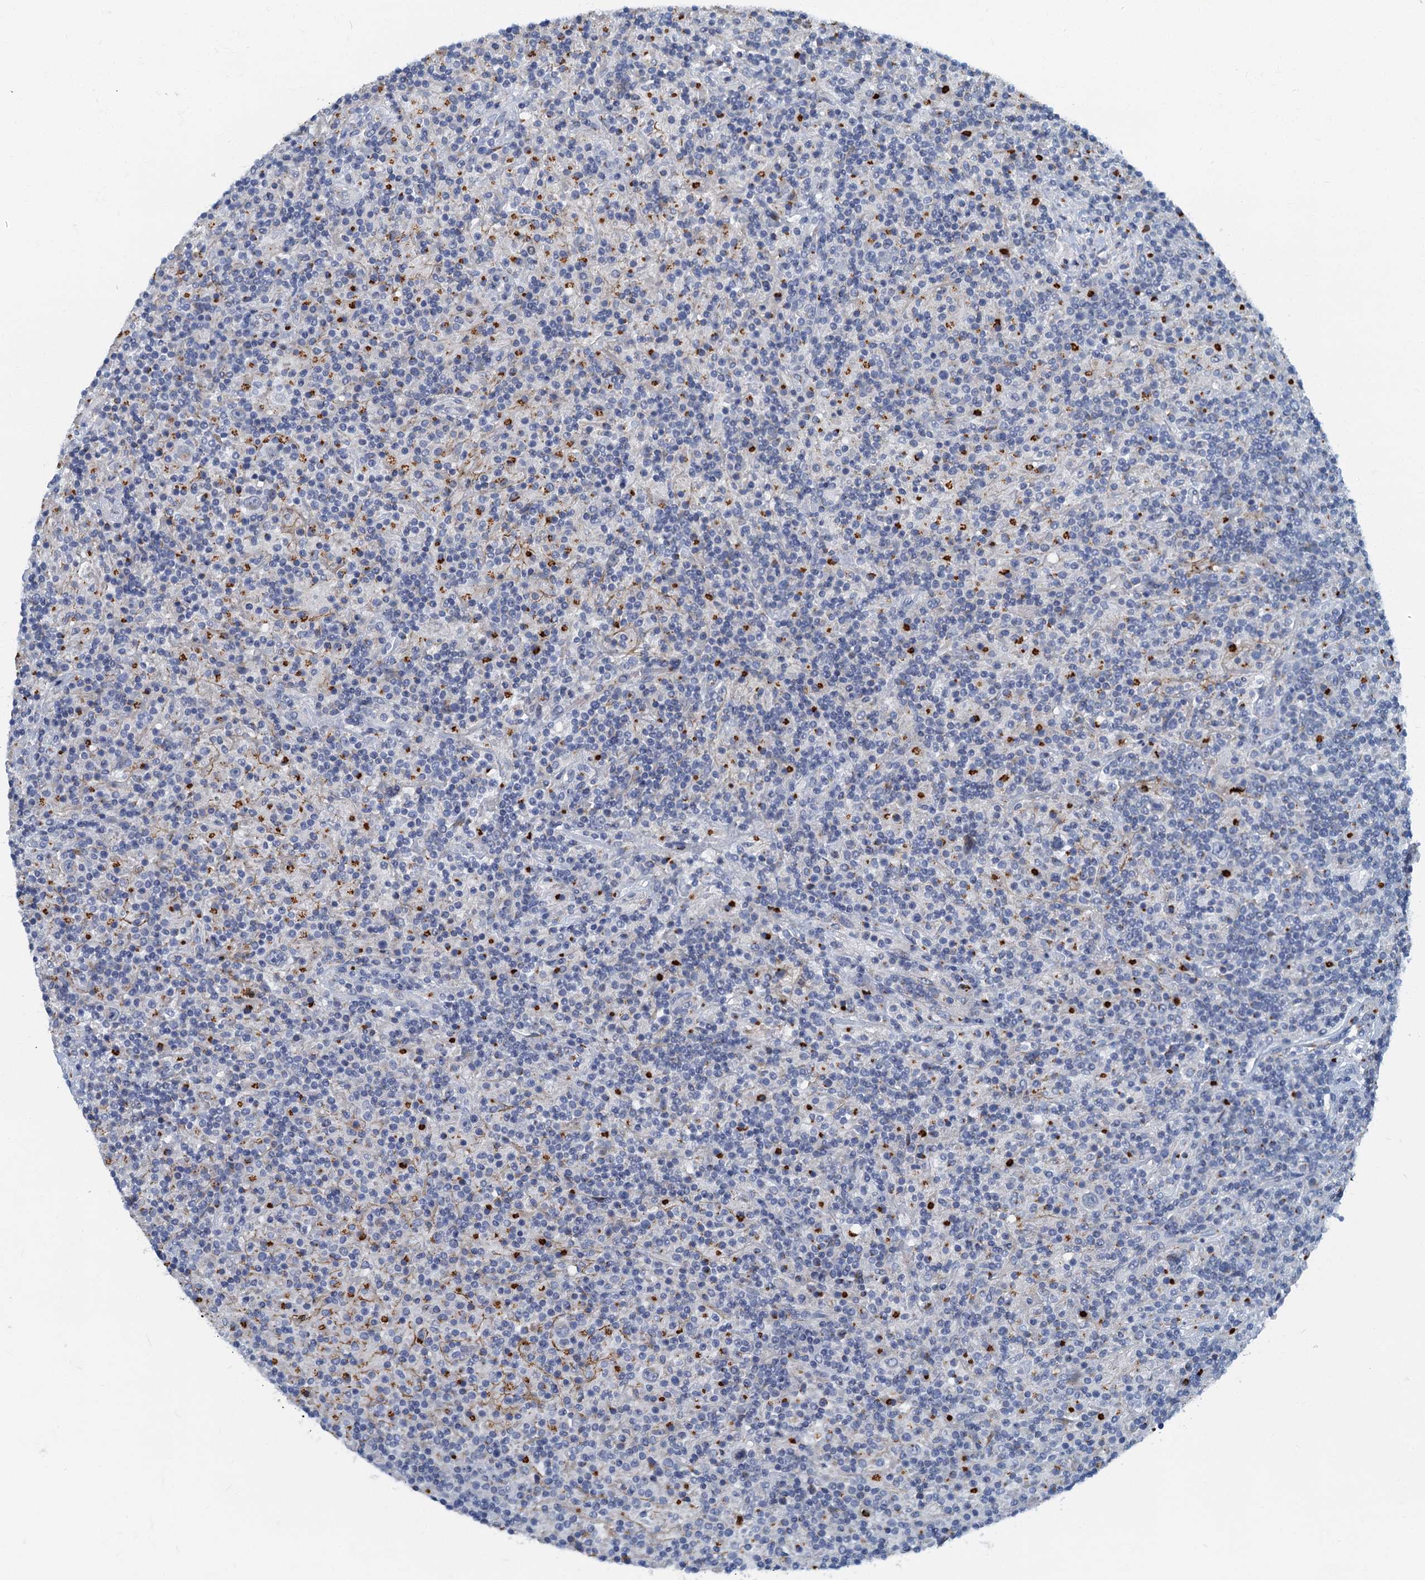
{"staining": {"intensity": "negative", "quantity": "none", "location": "none"}, "tissue": "lymphoma", "cell_type": "Tumor cells", "image_type": "cancer", "snomed": [{"axis": "morphology", "description": "Hodgkin's disease, NOS"}, {"axis": "topography", "description": "Lymph node"}], "caption": "IHC of lymphoma displays no staining in tumor cells. (DAB immunohistochemistry visualized using brightfield microscopy, high magnification).", "gene": "LYPD3", "patient": {"sex": "male", "age": 70}}